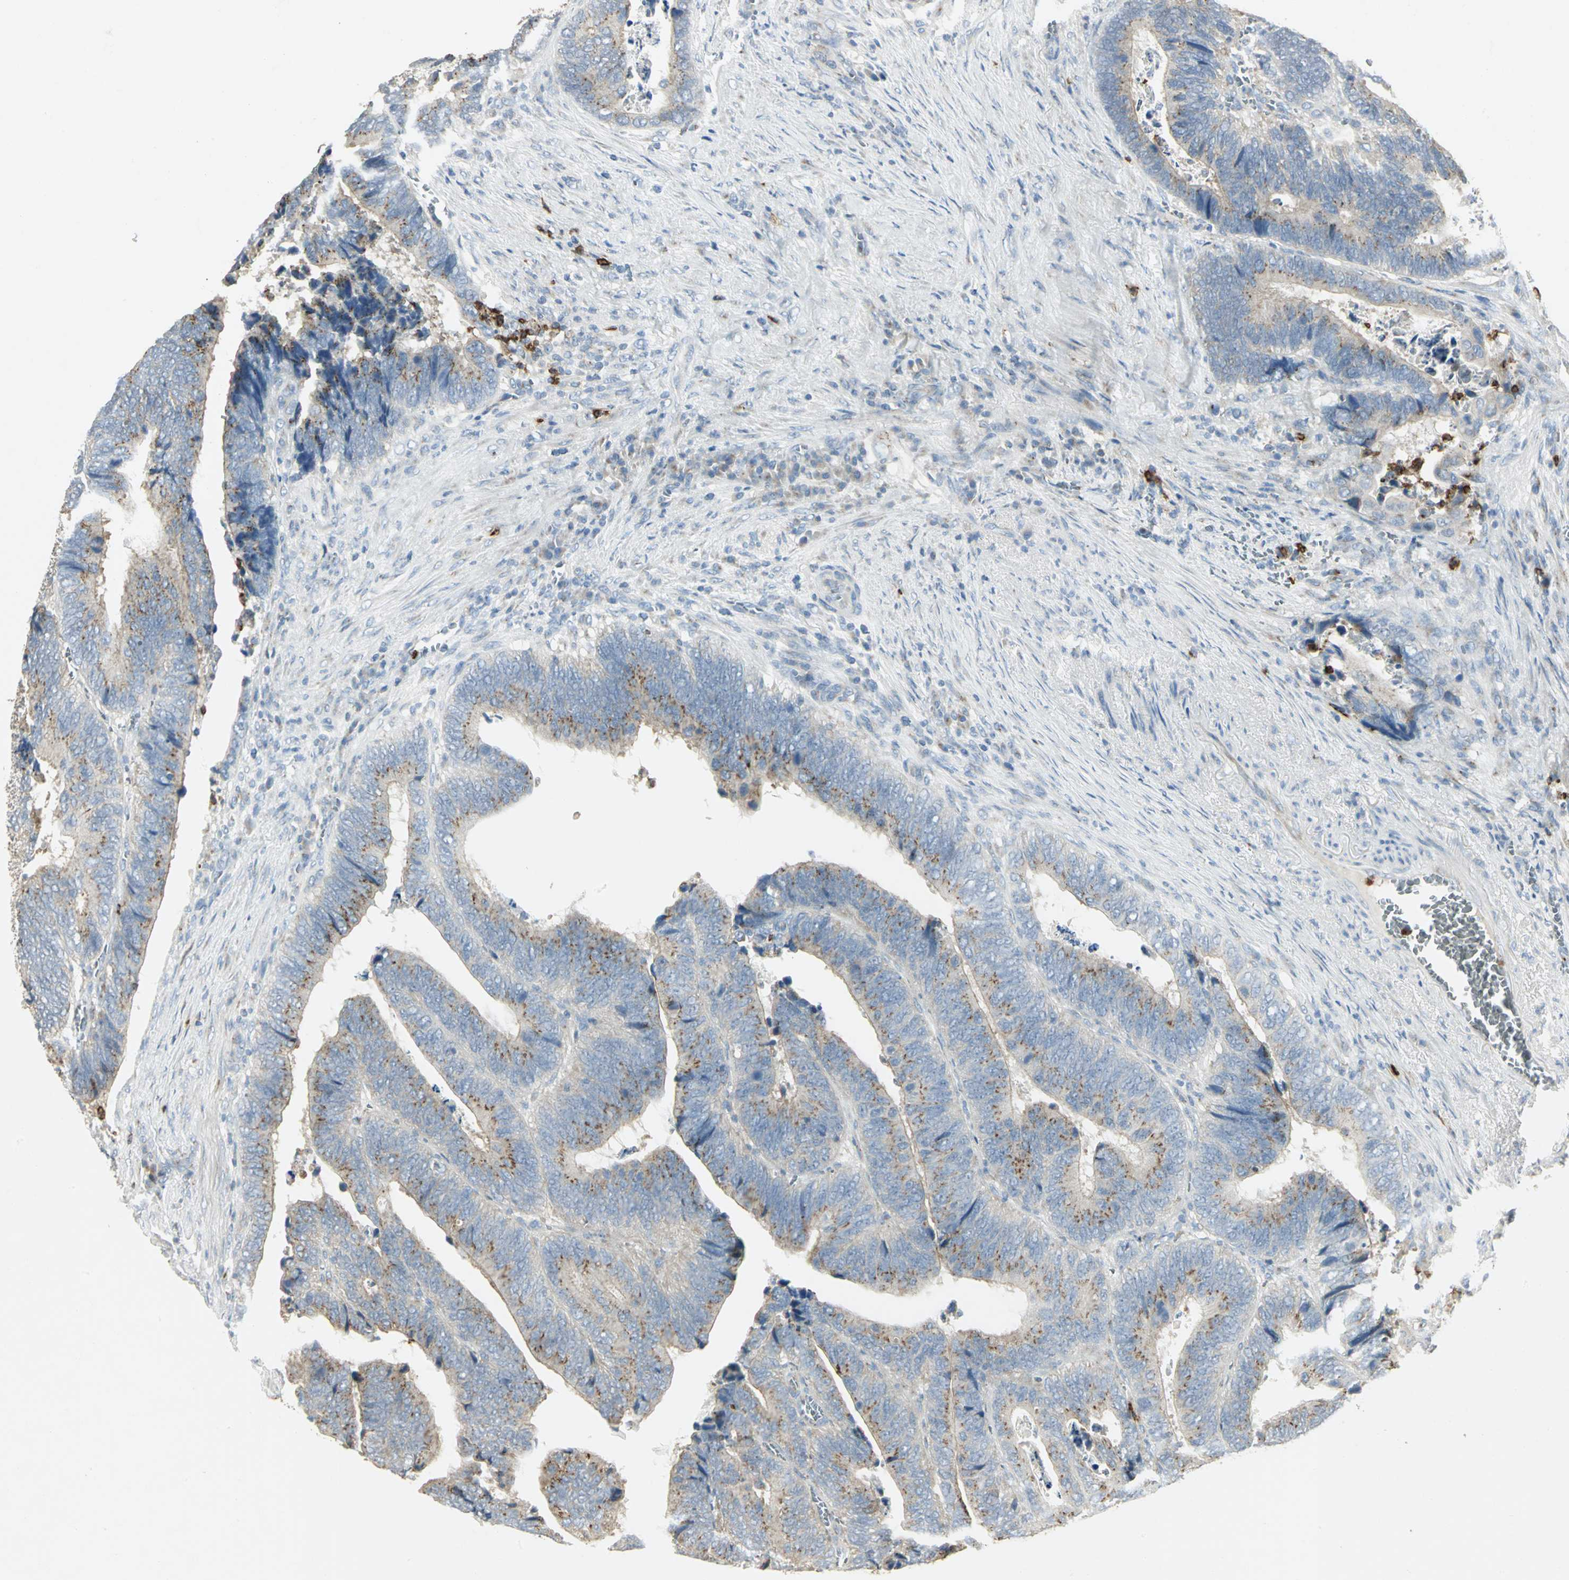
{"staining": {"intensity": "moderate", "quantity": ">75%", "location": "cytoplasmic/membranous"}, "tissue": "colorectal cancer", "cell_type": "Tumor cells", "image_type": "cancer", "snomed": [{"axis": "morphology", "description": "Adenocarcinoma, NOS"}, {"axis": "topography", "description": "Colon"}], "caption": "Colorectal cancer tissue demonstrates moderate cytoplasmic/membranous positivity in approximately >75% of tumor cells", "gene": "TM9SF2", "patient": {"sex": "male", "age": 72}}